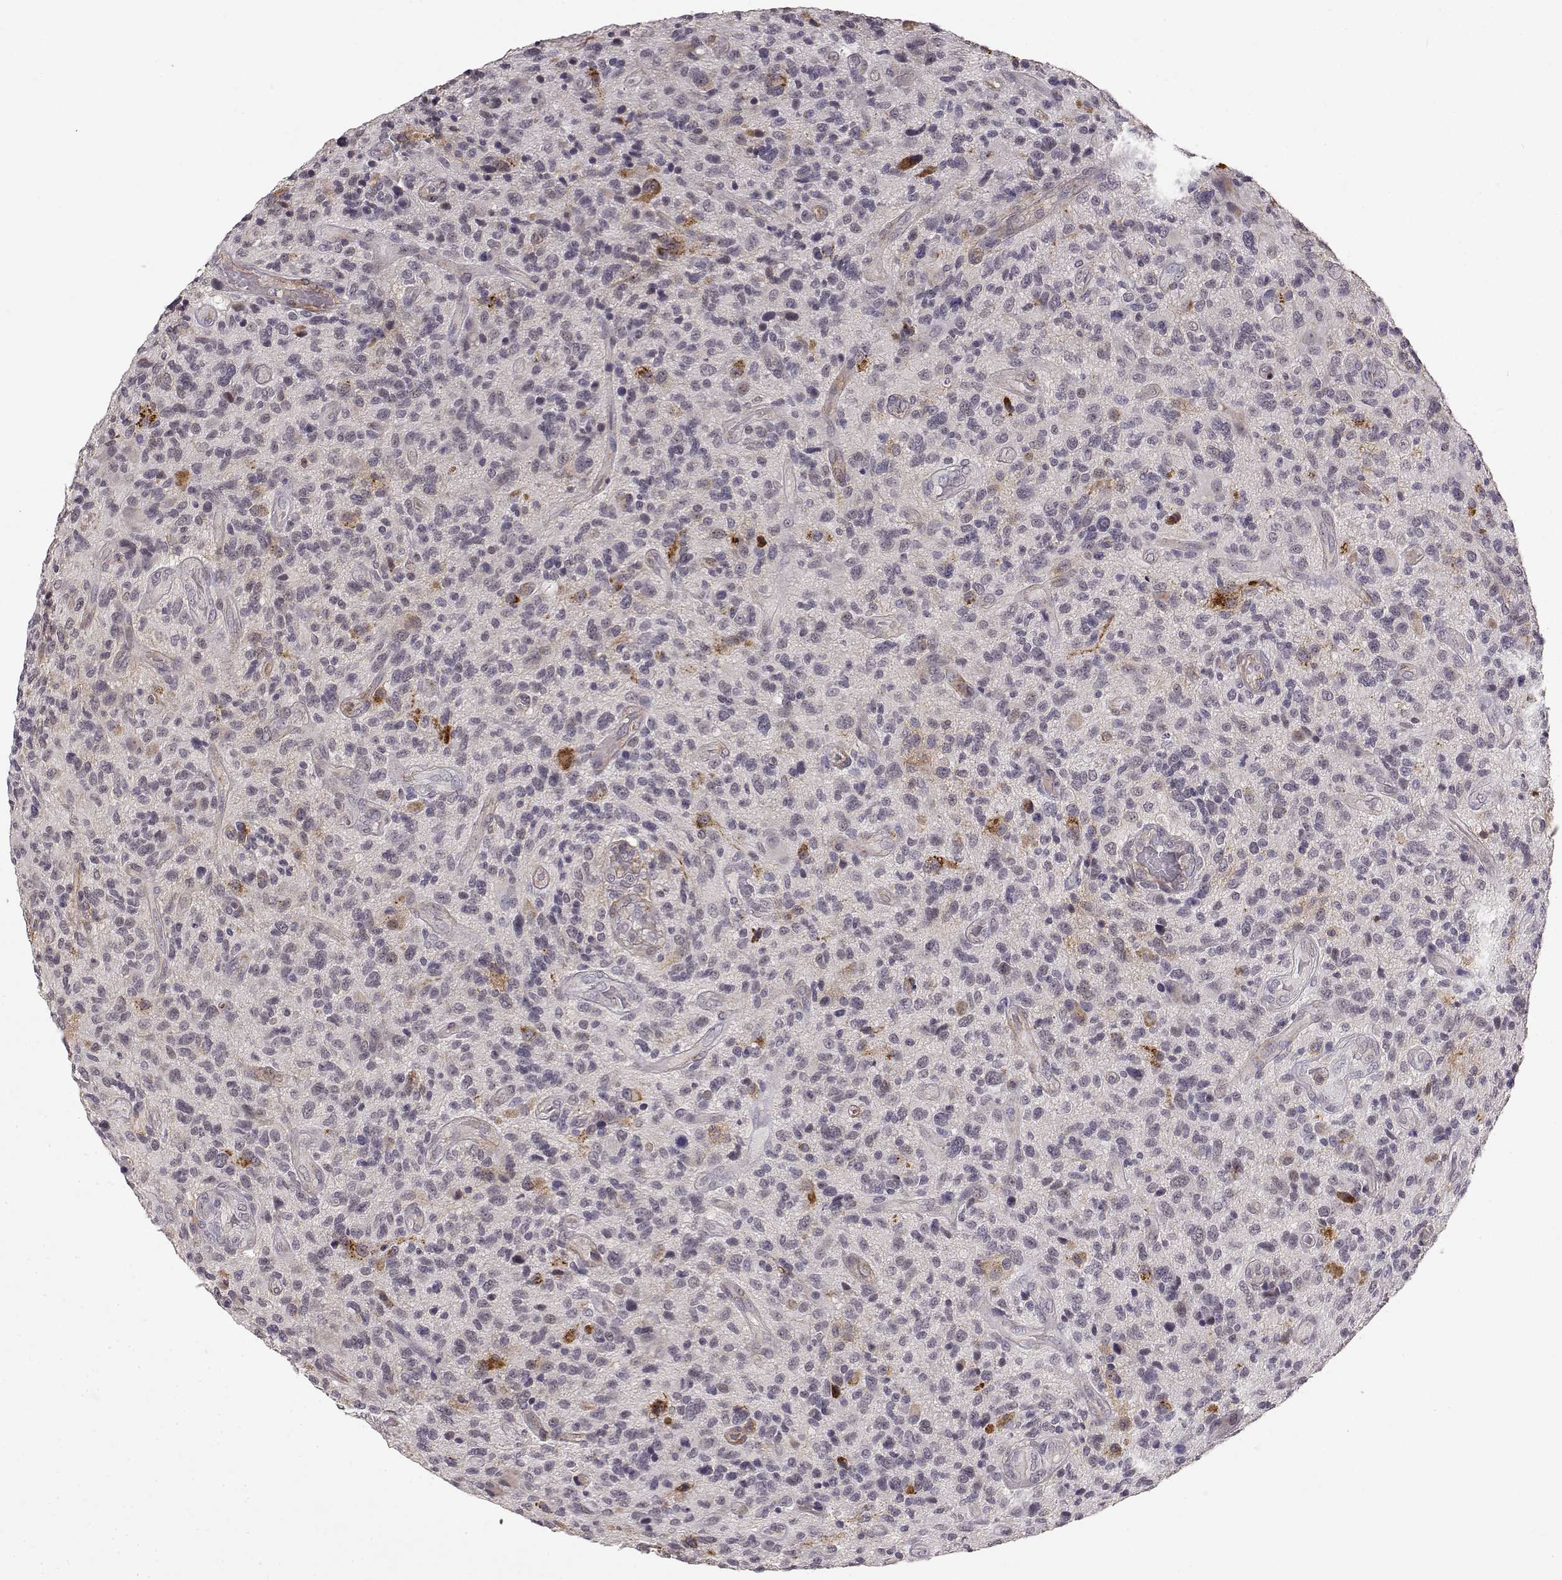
{"staining": {"intensity": "negative", "quantity": "none", "location": "none"}, "tissue": "glioma", "cell_type": "Tumor cells", "image_type": "cancer", "snomed": [{"axis": "morphology", "description": "Glioma, malignant, High grade"}, {"axis": "topography", "description": "Brain"}], "caption": "An image of human glioma is negative for staining in tumor cells.", "gene": "IFITM1", "patient": {"sex": "male", "age": 47}}